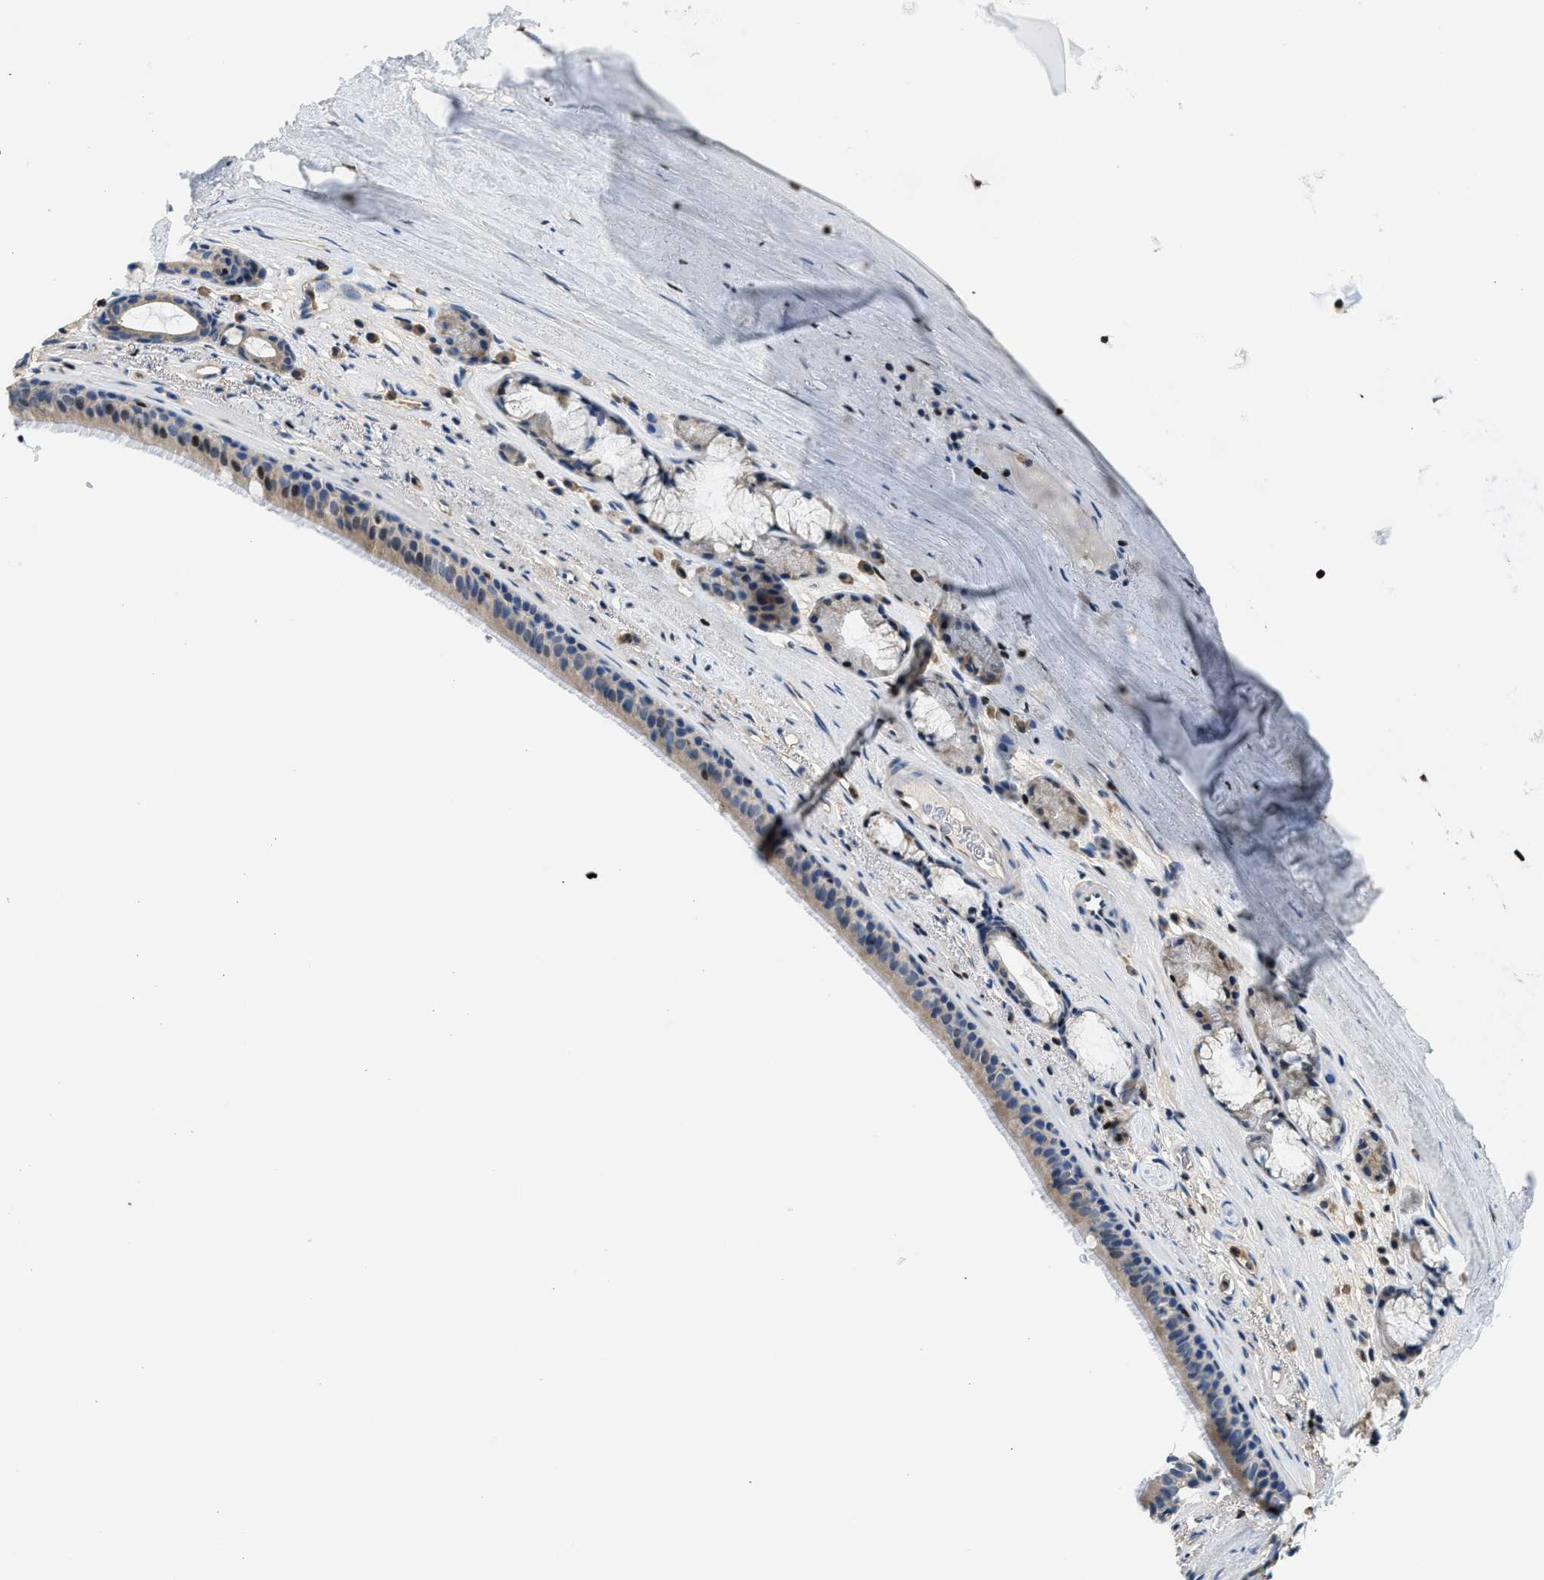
{"staining": {"intensity": "weak", "quantity": "25%-75%", "location": "cytoplasmic/membranous,nuclear"}, "tissue": "bronchus", "cell_type": "Respiratory epithelial cells", "image_type": "normal", "snomed": [{"axis": "morphology", "description": "Normal tissue, NOS"}, {"axis": "topography", "description": "Cartilage tissue"}], "caption": "Bronchus was stained to show a protein in brown. There is low levels of weak cytoplasmic/membranous,nuclear positivity in about 25%-75% of respiratory epithelial cells. (brown staining indicates protein expression, while blue staining denotes nuclei).", "gene": "TOX", "patient": {"sex": "female", "age": 63}}